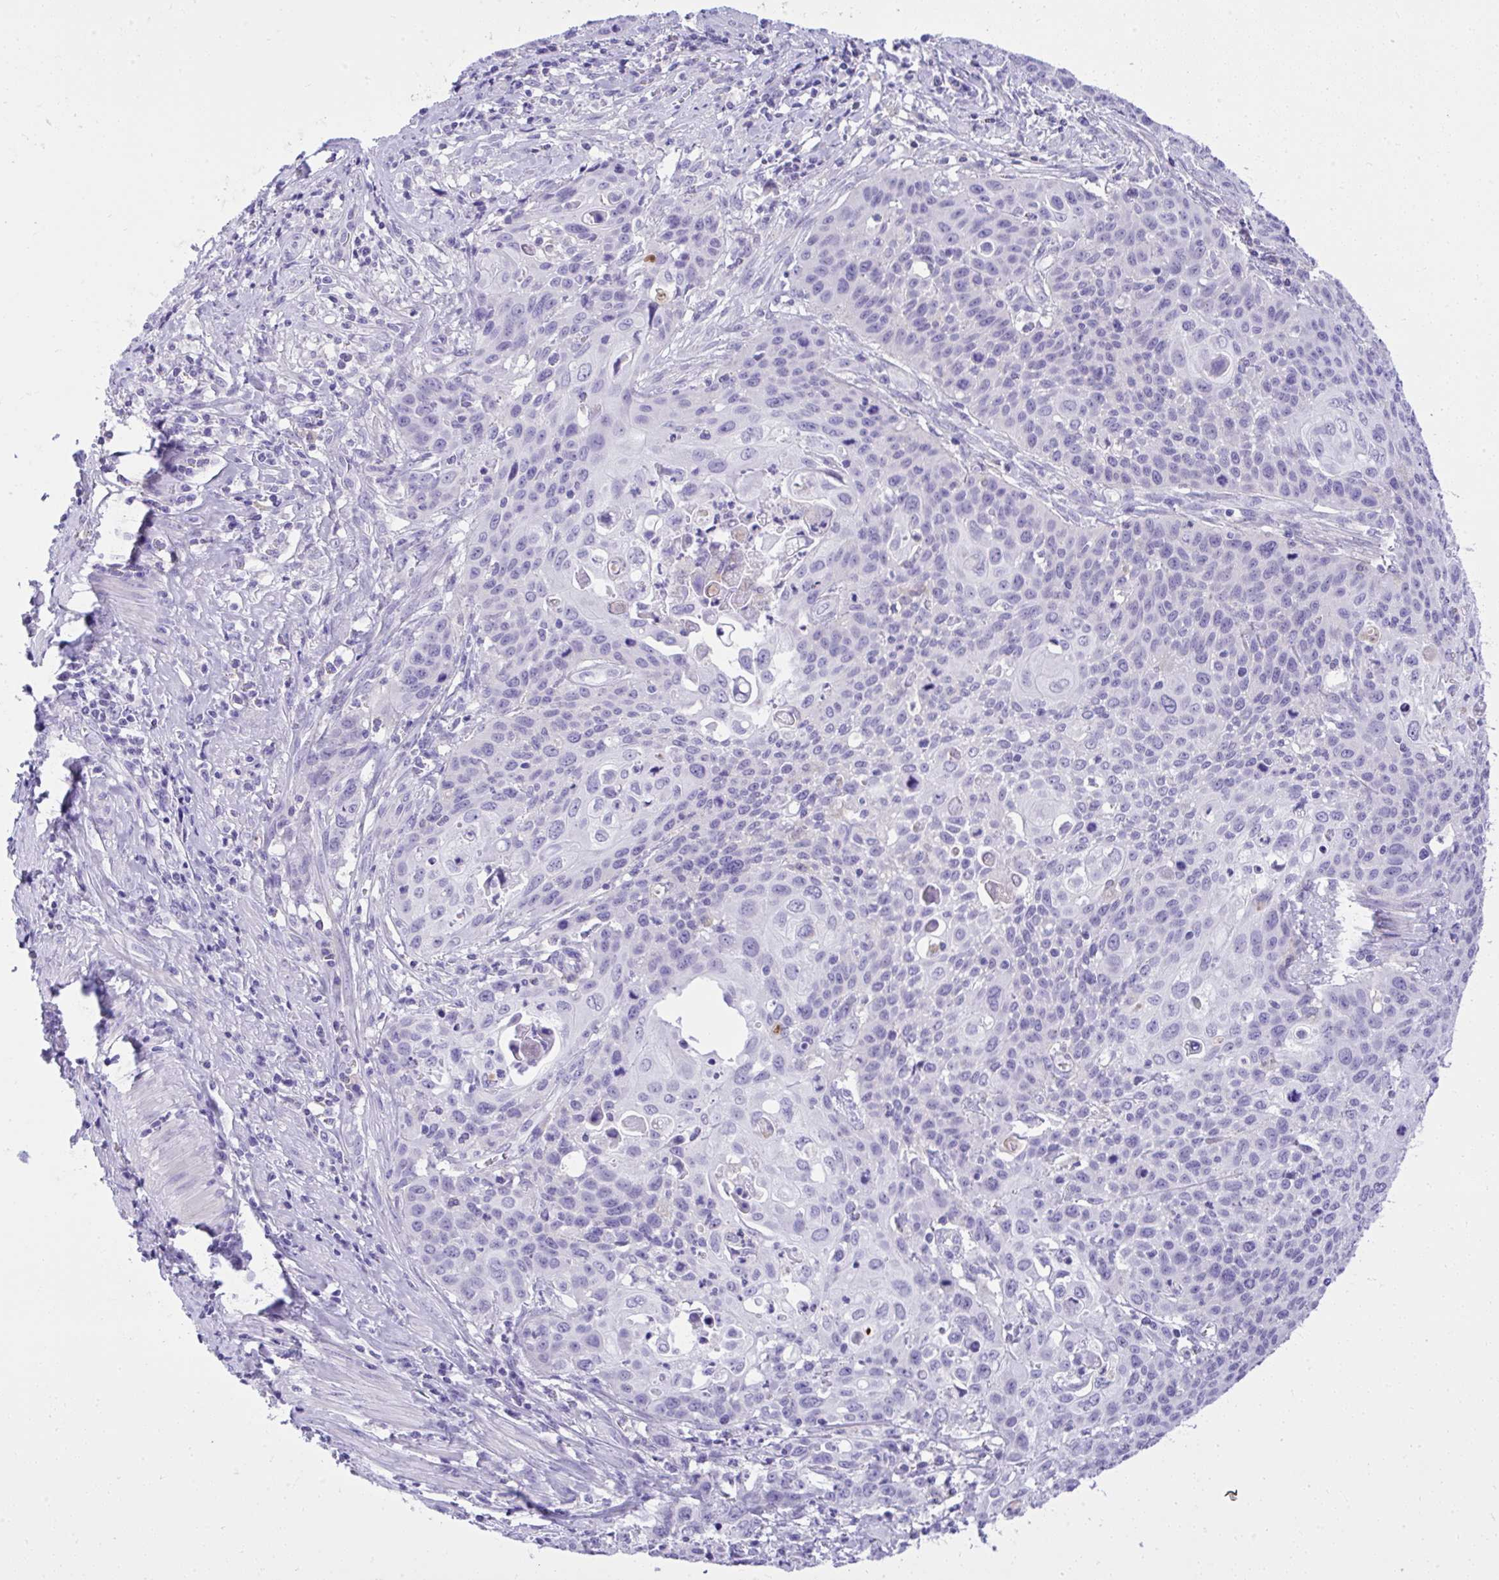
{"staining": {"intensity": "negative", "quantity": "none", "location": "none"}, "tissue": "cervical cancer", "cell_type": "Tumor cells", "image_type": "cancer", "snomed": [{"axis": "morphology", "description": "Squamous cell carcinoma, NOS"}, {"axis": "topography", "description": "Cervix"}], "caption": "Immunohistochemistry (IHC) photomicrograph of human squamous cell carcinoma (cervical) stained for a protein (brown), which demonstrates no expression in tumor cells.", "gene": "ST6GALNAC3", "patient": {"sex": "female", "age": 65}}